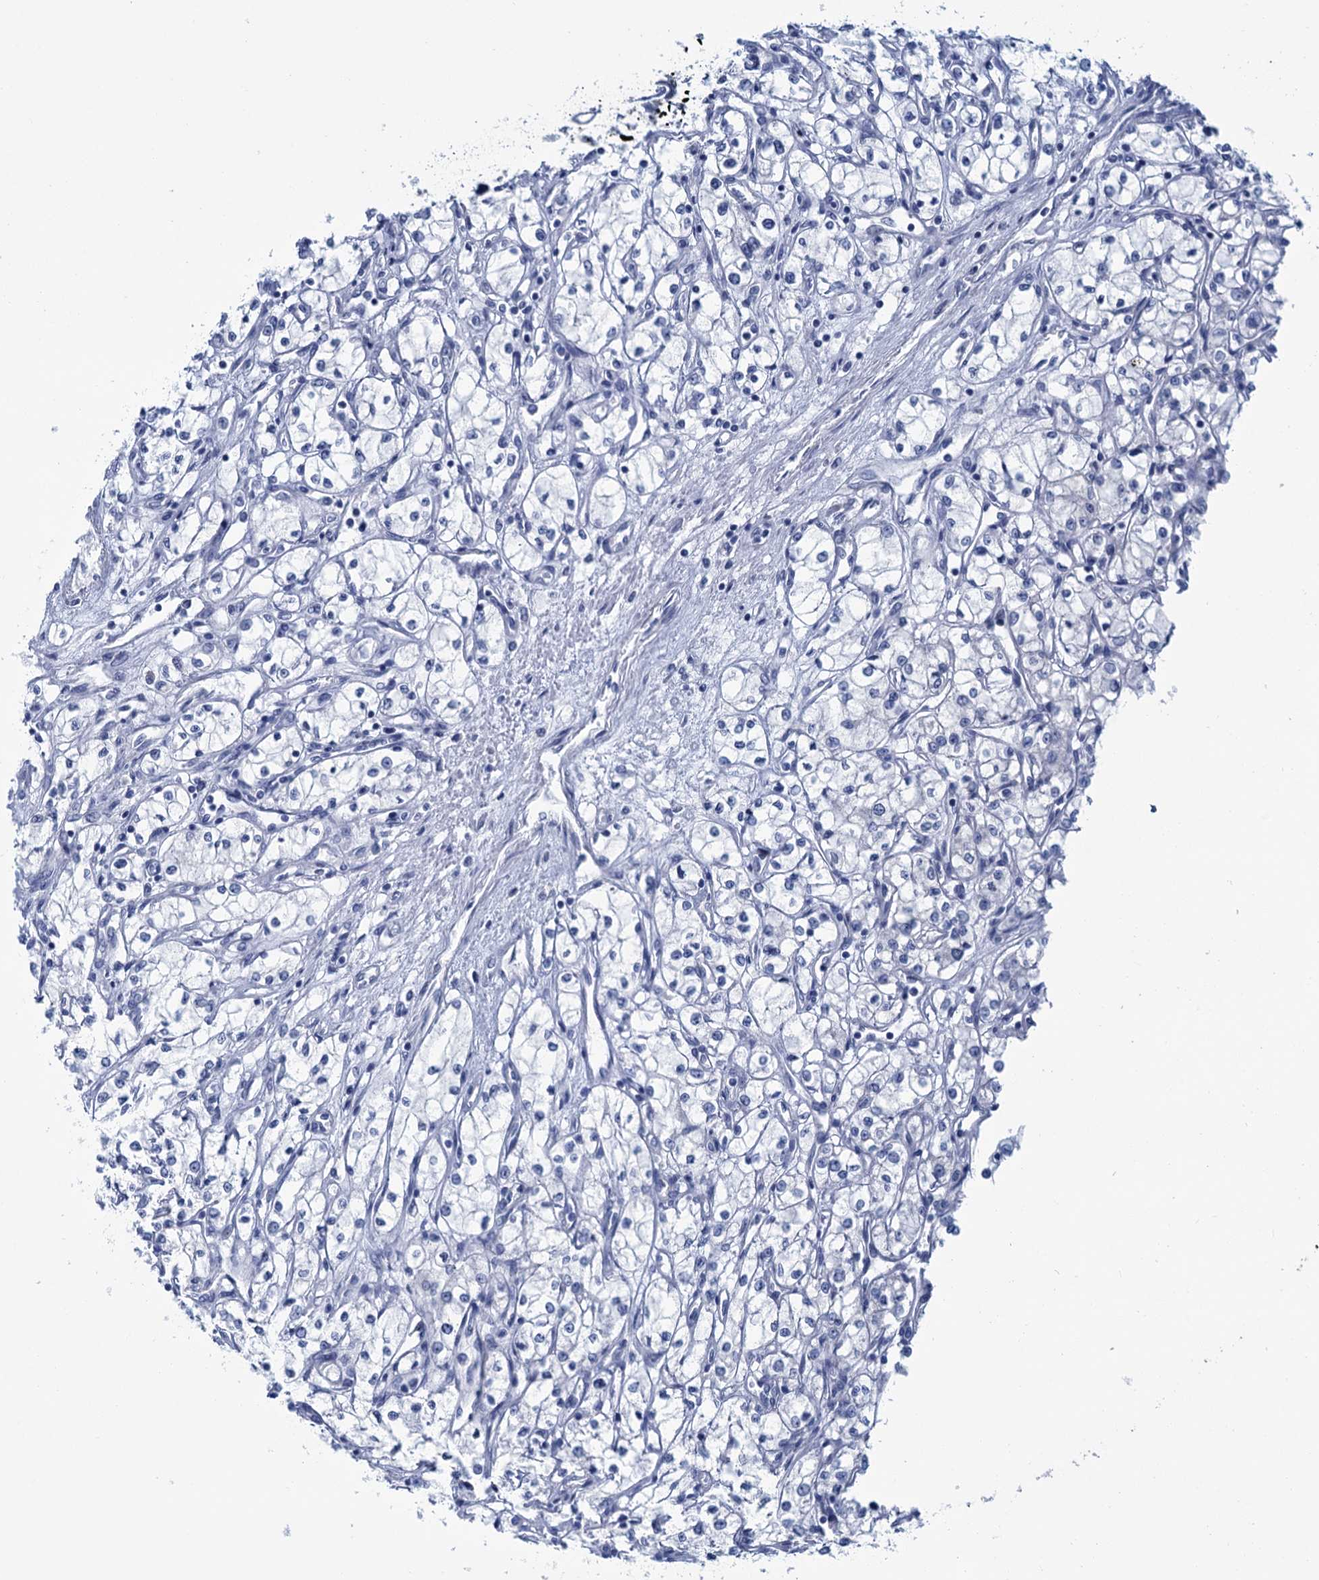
{"staining": {"intensity": "negative", "quantity": "none", "location": "none"}, "tissue": "renal cancer", "cell_type": "Tumor cells", "image_type": "cancer", "snomed": [{"axis": "morphology", "description": "Adenocarcinoma, NOS"}, {"axis": "topography", "description": "Kidney"}], "caption": "Immunohistochemical staining of adenocarcinoma (renal) exhibits no significant expression in tumor cells.", "gene": "MYOZ3", "patient": {"sex": "male", "age": 59}}